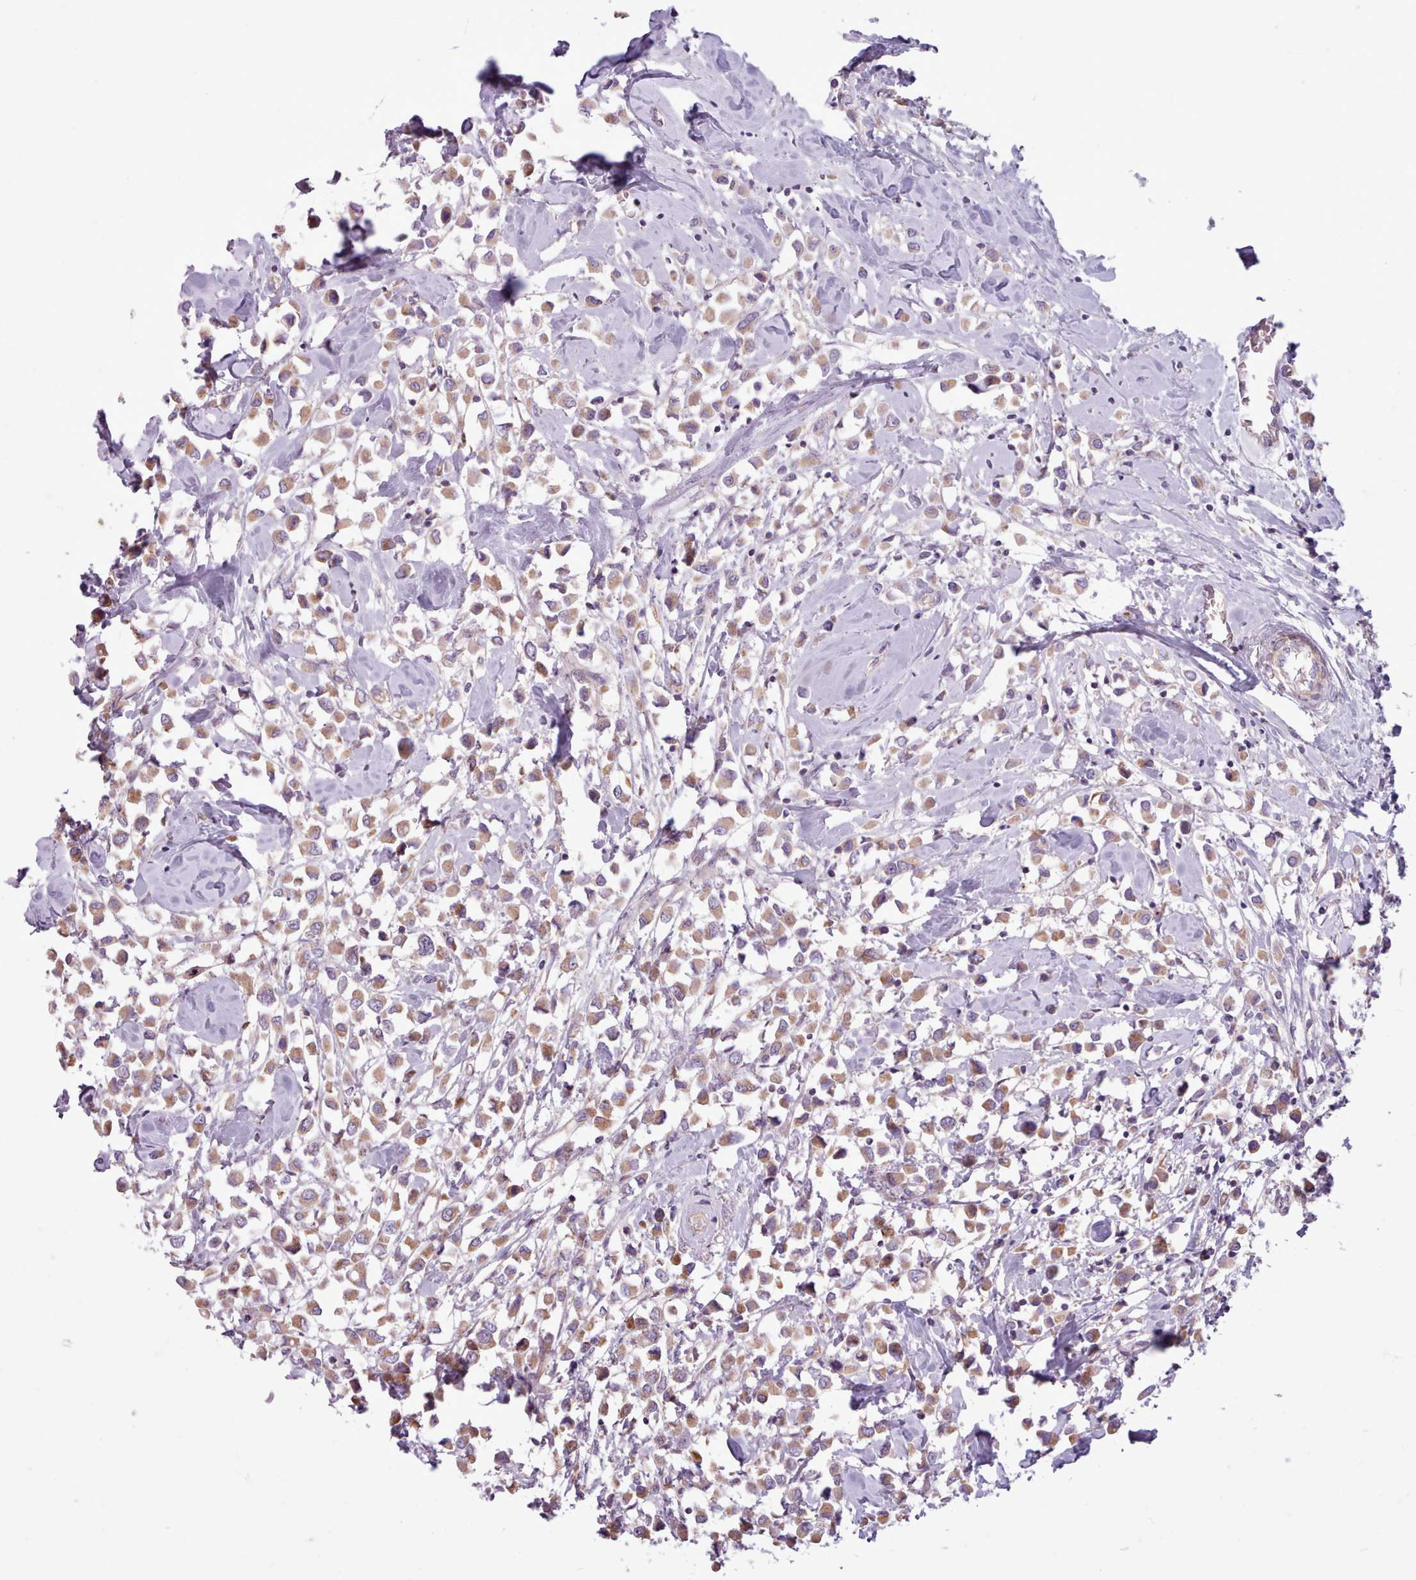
{"staining": {"intensity": "moderate", "quantity": ">75%", "location": "cytoplasmic/membranous"}, "tissue": "breast cancer", "cell_type": "Tumor cells", "image_type": "cancer", "snomed": [{"axis": "morphology", "description": "Duct carcinoma"}, {"axis": "topography", "description": "Breast"}], "caption": "A medium amount of moderate cytoplasmic/membranous positivity is present in about >75% of tumor cells in breast infiltrating ductal carcinoma tissue. The staining was performed using DAB (3,3'-diaminobenzidine) to visualize the protein expression in brown, while the nuclei were stained in blue with hematoxylin (Magnification: 20x).", "gene": "AVL9", "patient": {"sex": "female", "age": 61}}